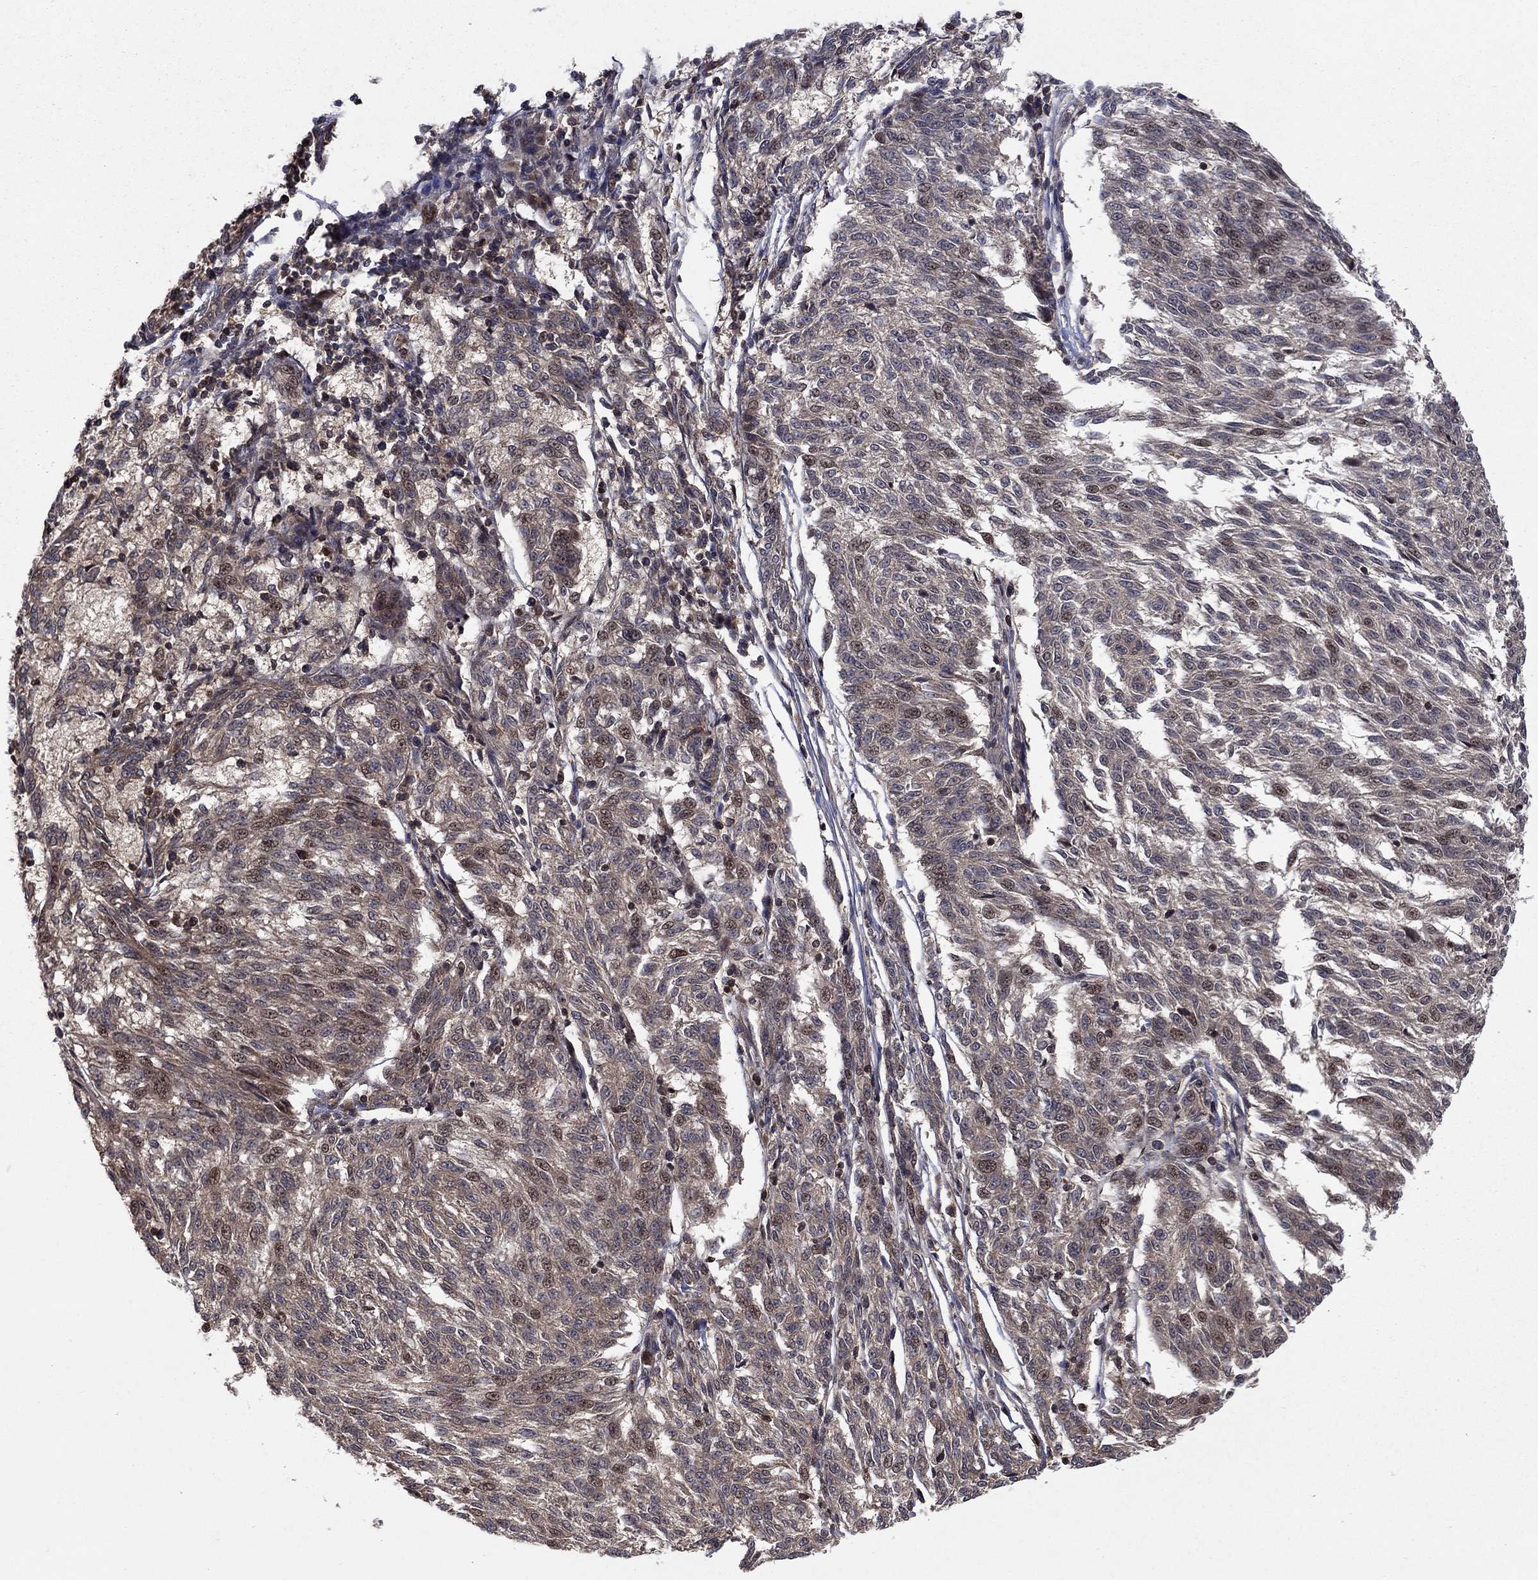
{"staining": {"intensity": "moderate", "quantity": "<25%", "location": "cytoplasmic/membranous,nuclear"}, "tissue": "melanoma", "cell_type": "Tumor cells", "image_type": "cancer", "snomed": [{"axis": "morphology", "description": "Malignant melanoma, NOS"}, {"axis": "topography", "description": "Skin"}], "caption": "The micrograph reveals a brown stain indicating the presence of a protein in the cytoplasmic/membranous and nuclear of tumor cells in malignant melanoma. Immunohistochemistry (ihc) stains the protein in brown and the nuclei are stained blue.", "gene": "CCDC66", "patient": {"sex": "female", "age": 72}}